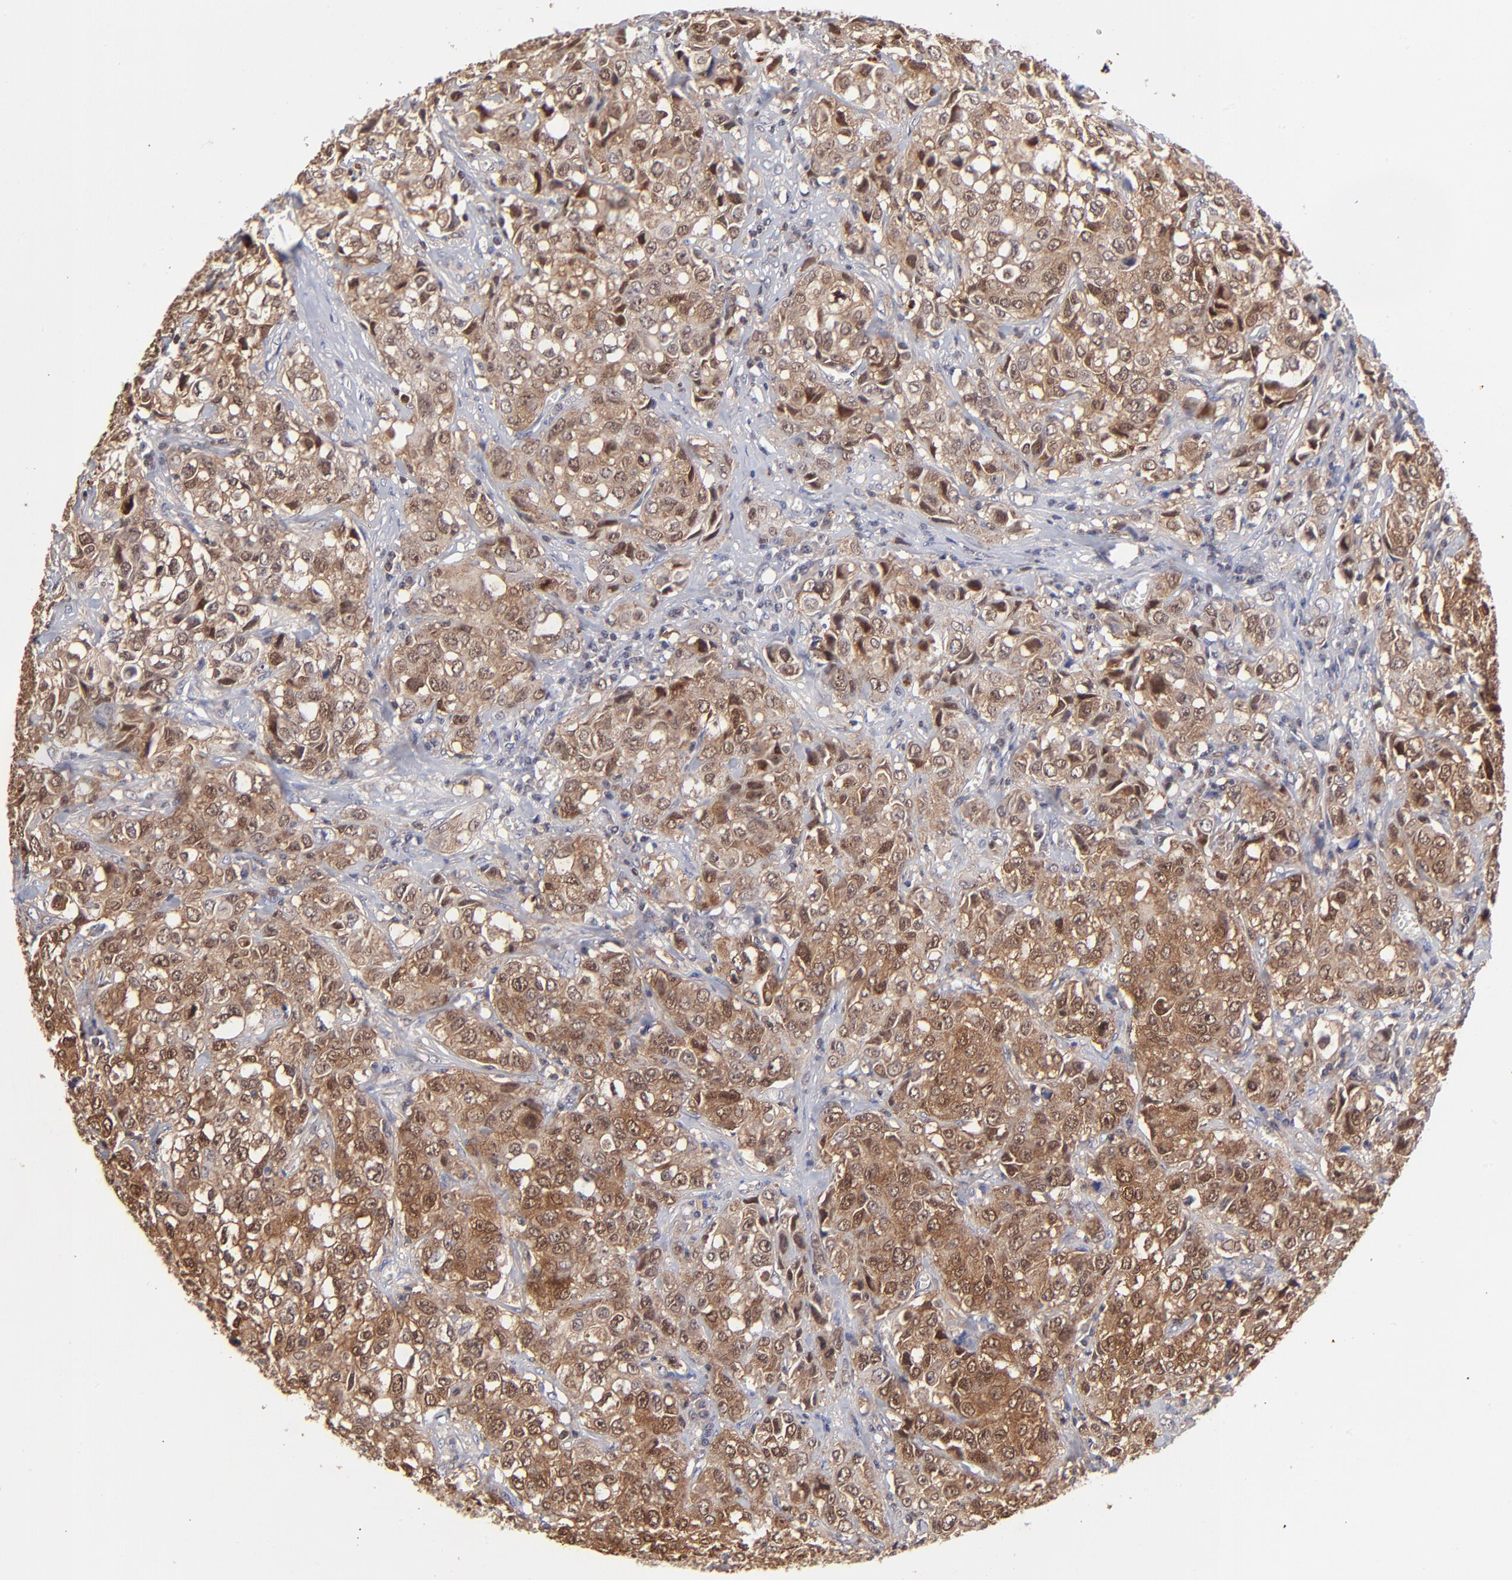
{"staining": {"intensity": "moderate", "quantity": ">75%", "location": "cytoplasmic/membranous,nuclear"}, "tissue": "urothelial cancer", "cell_type": "Tumor cells", "image_type": "cancer", "snomed": [{"axis": "morphology", "description": "Urothelial carcinoma, High grade"}, {"axis": "topography", "description": "Urinary bladder"}], "caption": "Immunohistochemical staining of high-grade urothelial carcinoma displays medium levels of moderate cytoplasmic/membranous and nuclear staining in approximately >75% of tumor cells.", "gene": "DCTPP1", "patient": {"sex": "female", "age": 75}}